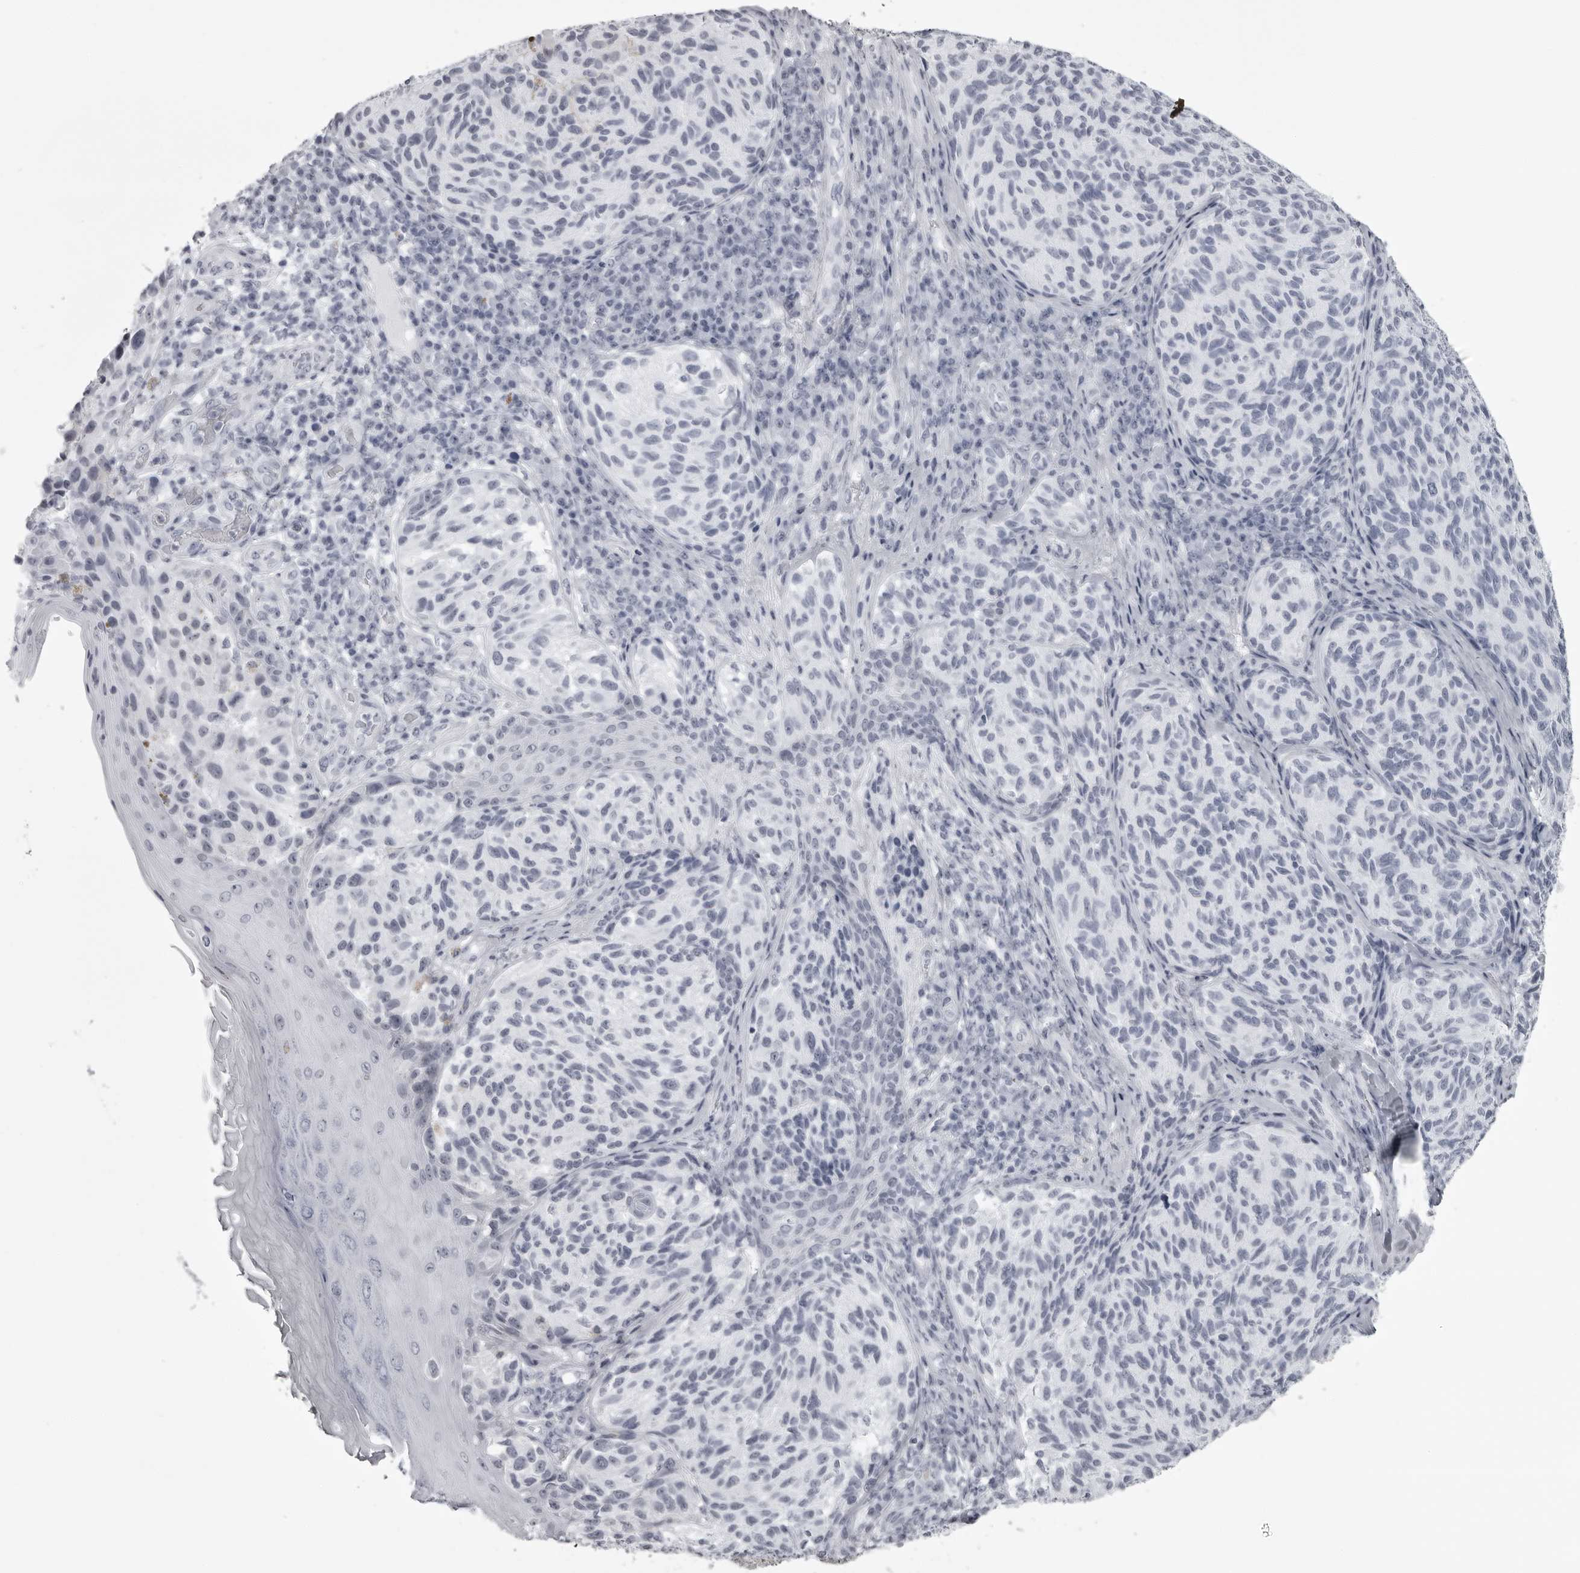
{"staining": {"intensity": "negative", "quantity": "none", "location": "none"}, "tissue": "melanoma", "cell_type": "Tumor cells", "image_type": "cancer", "snomed": [{"axis": "morphology", "description": "Malignant melanoma, NOS"}, {"axis": "topography", "description": "Skin"}], "caption": "The histopathology image demonstrates no staining of tumor cells in melanoma.", "gene": "UROD", "patient": {"sex": "female", "age": 73}}